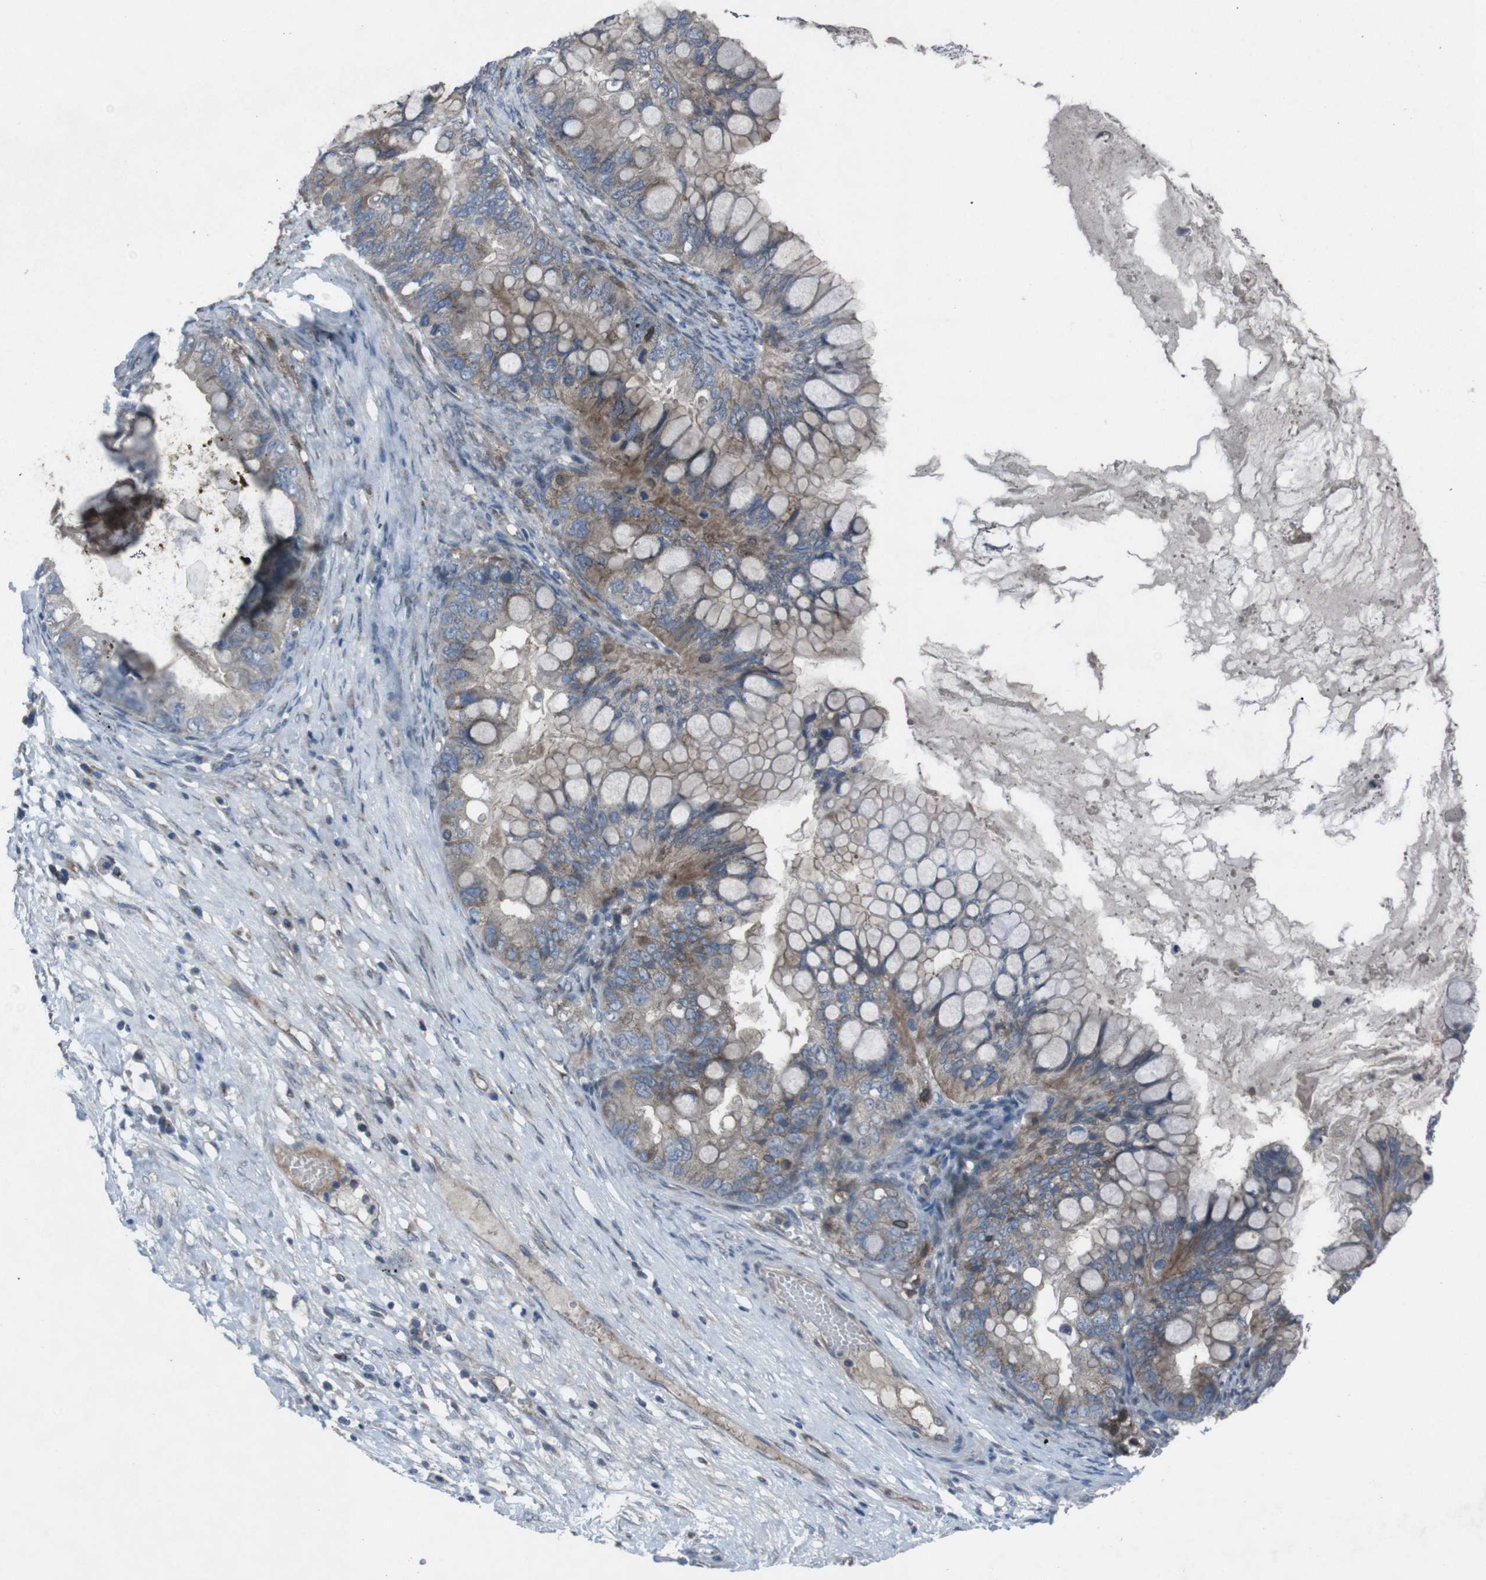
{"staining": {"intensity": "weak", "quantity": ">75%", "location": "cytoplasmic/membranous"}, "tissue": "ovarian cancer", "cell_type": "Tumor cells", "image_type": "cancer", "snomed": [{"axis": "morphology", "description": "Cystadenocarcinoma, mucinous, NOS"}, {"axis": "topography", "description": "Ovary"}], "caption": "A photomicrograph of ovarian cancer (mucinous cystadenocarcinoma) stained for a protein exhibits weak cytoplasmic/membranous brown staining in tumor cells.", "gene": "EFNA5", "patient": {"sex": "female", "age": 80}}